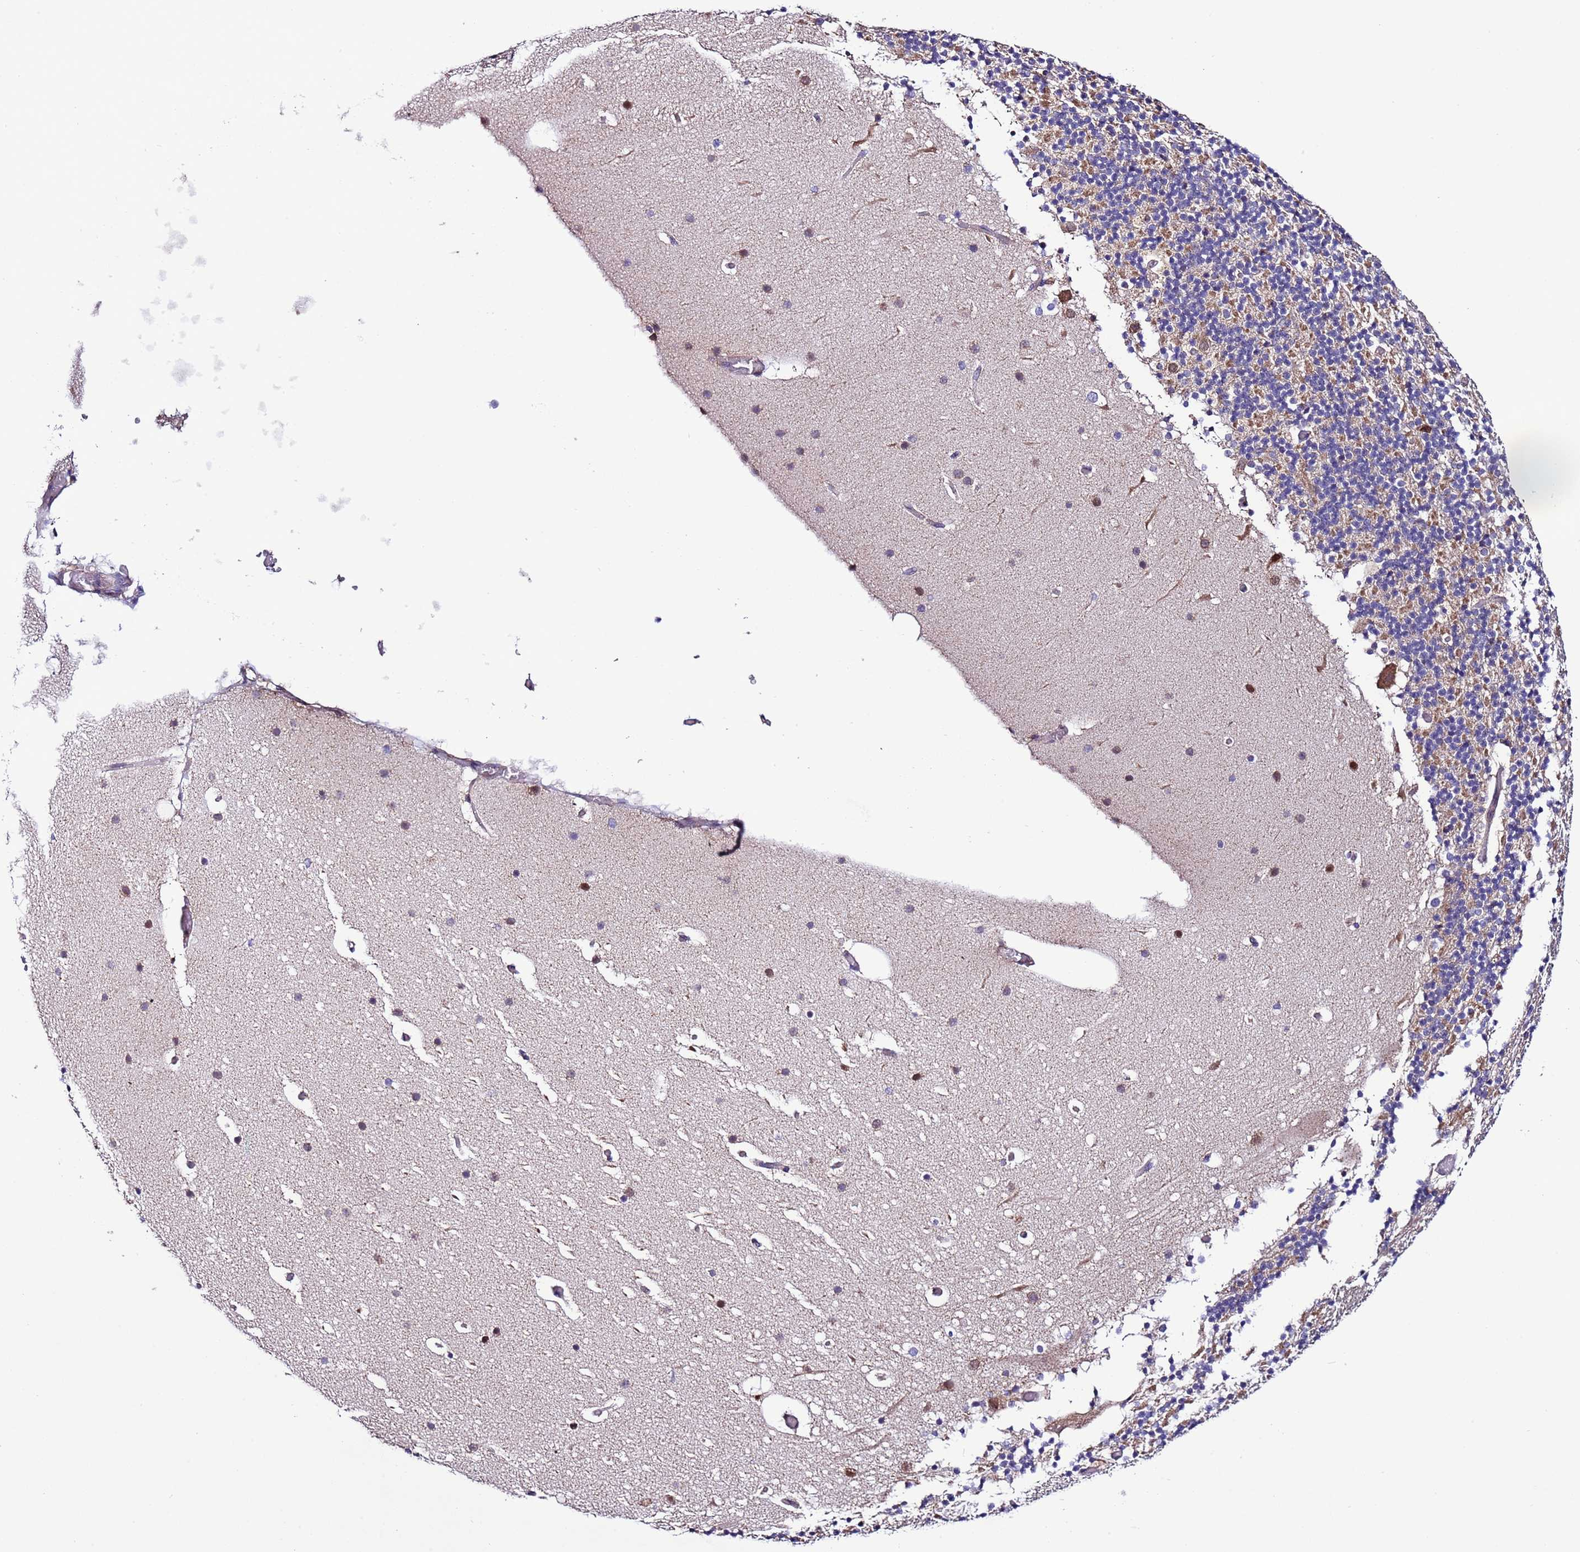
{"staining": {"intensity": "negative", "quantity": "none", "location": "none"}, "tissue": "cerebellum", "cell_type": "Cells in granular layer", "image_type": "normal", "snomed": [{"axis": "morphology", "description": "Normal tissue, NOS"}, {"axis": "topography", "description": "Cerebellum"}], "caption": "Cells in granular layer are negative for brown protein staining in normal cerebellum. (IHC, brightfield microscopy, high magnification).", "gene": "AHI1", "patient": {"sex": "male", "age": 57}}